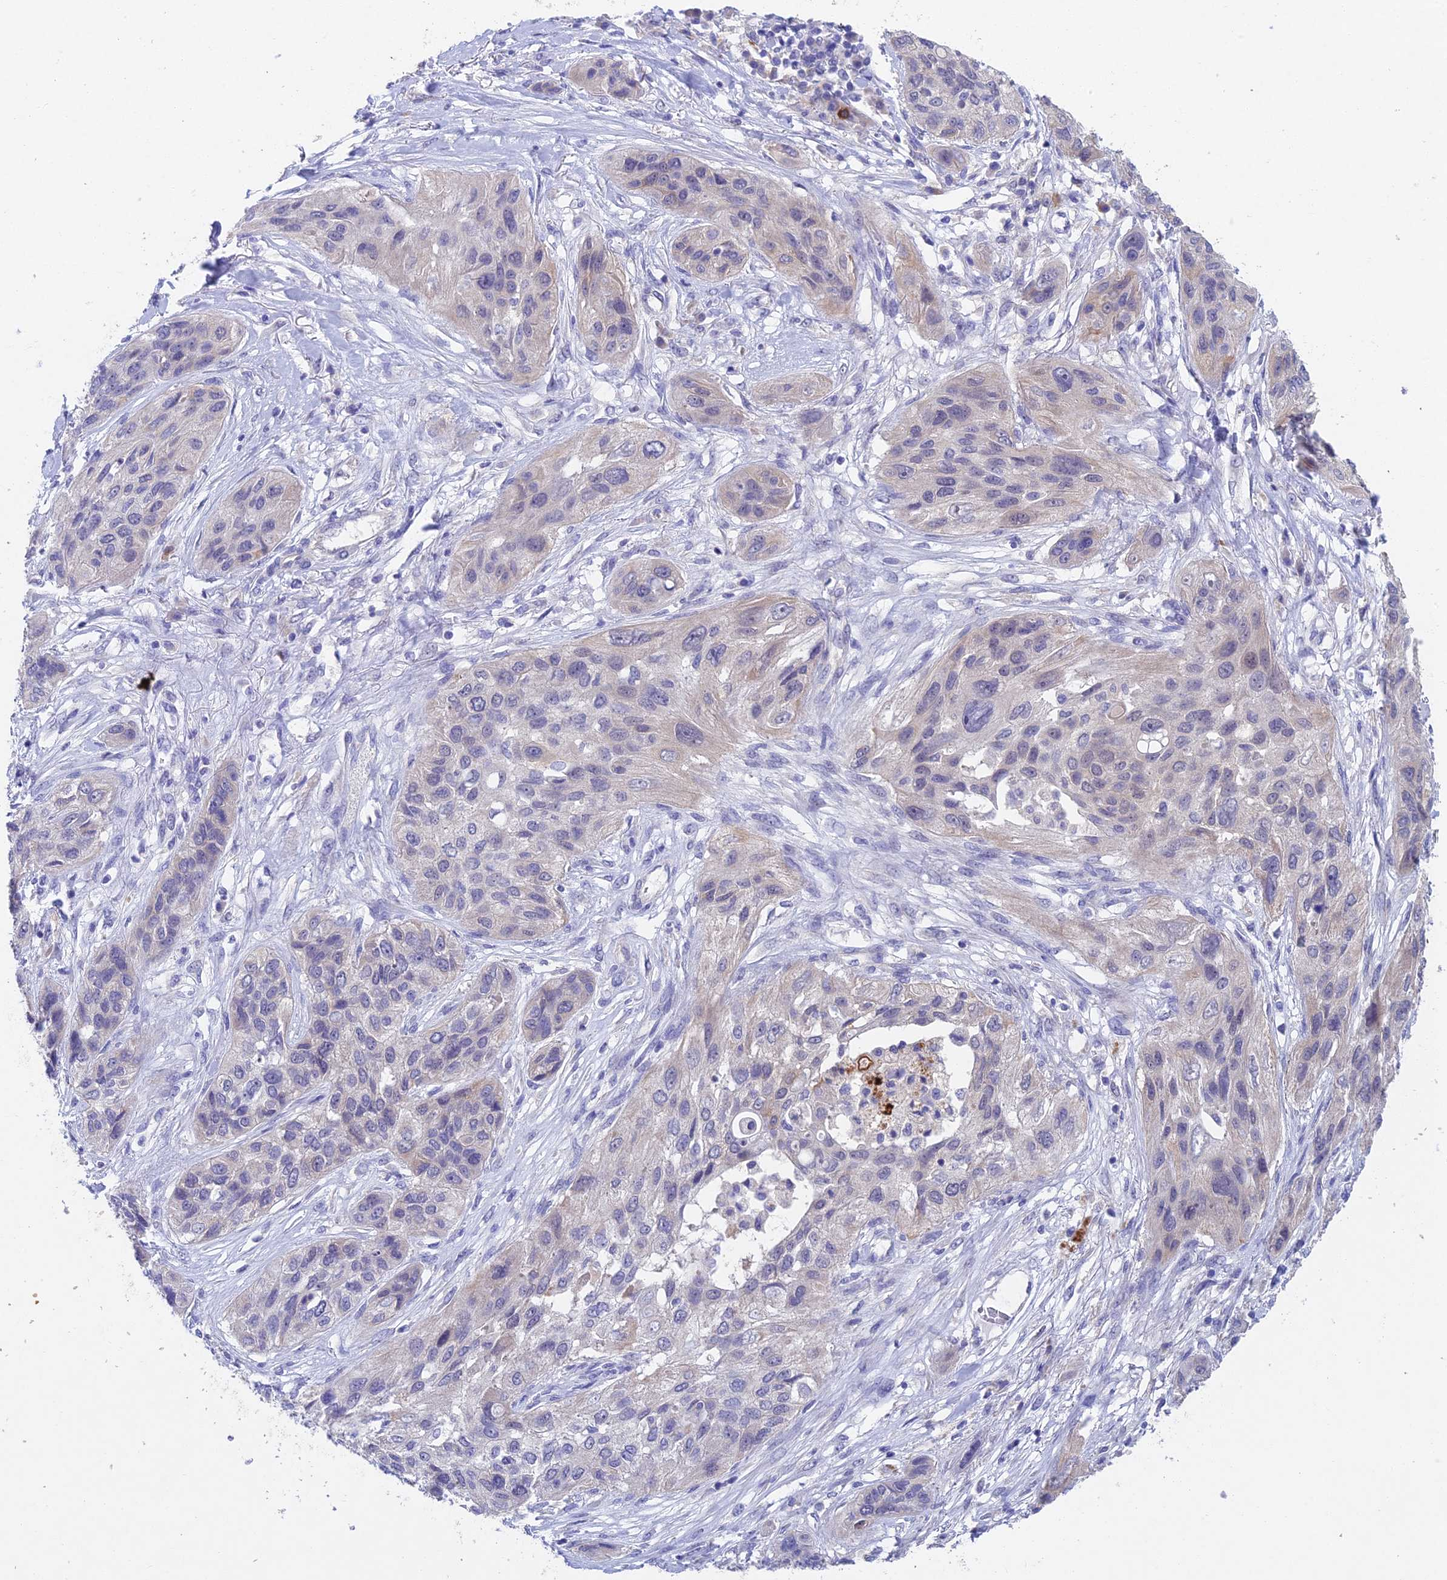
{"staining": {"intensity": "negative", "quantity": "none", "location": "none"}, "tissue": "lung cancer", "cell_type": "Tumor cells", "image_type": "cancer", "snomed": [{"axis": "morphology", "description": "Squamous cell carcinoma, NOS"}, {"axis": "topography", "description": "Lung"}], "caption": "There is no significant staining in tumor cells of lung cancer (squamous cell carcinoma).", "gene": "NSMCE1", "patient": {"sex": "female", "age": 70}}